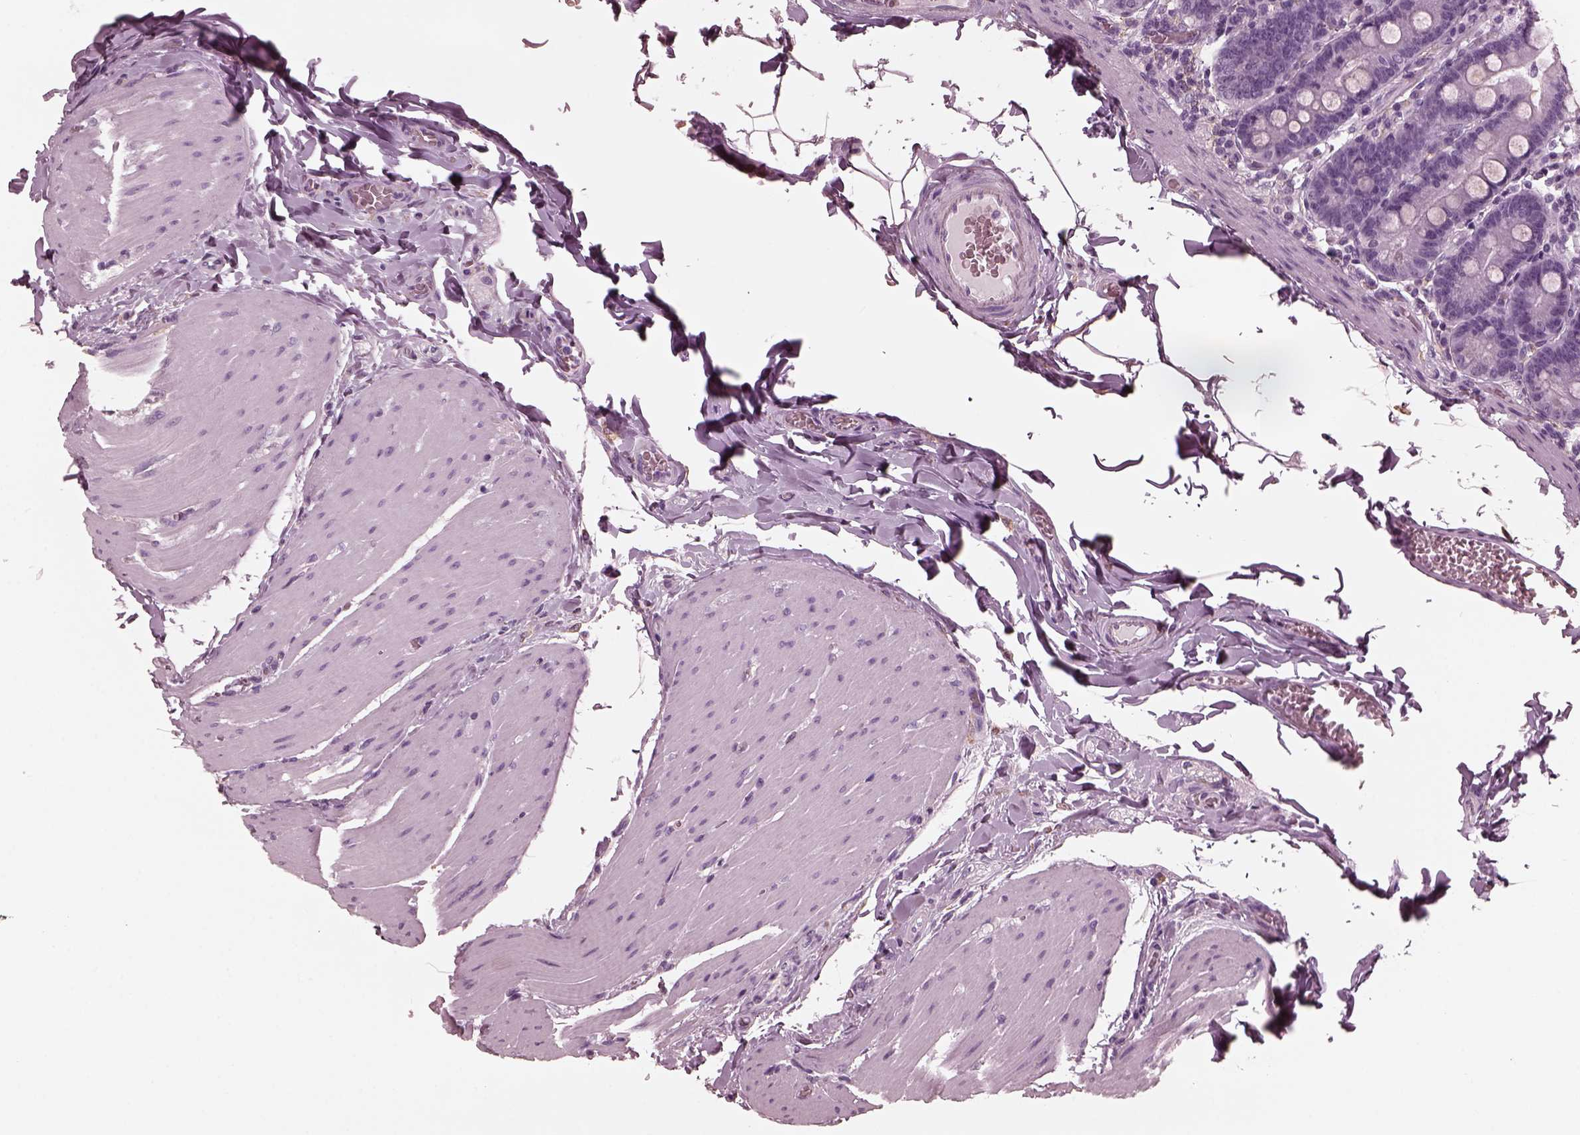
{"staining": {"intensity": "negative", "quantity": "none", "location": "none"}, "tissue": "small intestine", "cell_type": "Glandular cells", "image_type": "normal", "snomed": [{"axis": "morphology", "description": "Normal tissue, NOS"}, {"axis": "topography", "description": "Small intestine"}], "caption": "IHC micrograph of benign small intestine: small intestine stained with DAB (3,3'-diaminobenzidine) exhibits no significant protein positivity in glandular cells.", "gene": "CGA", "patient": {"sex": "male", "age": 37}}